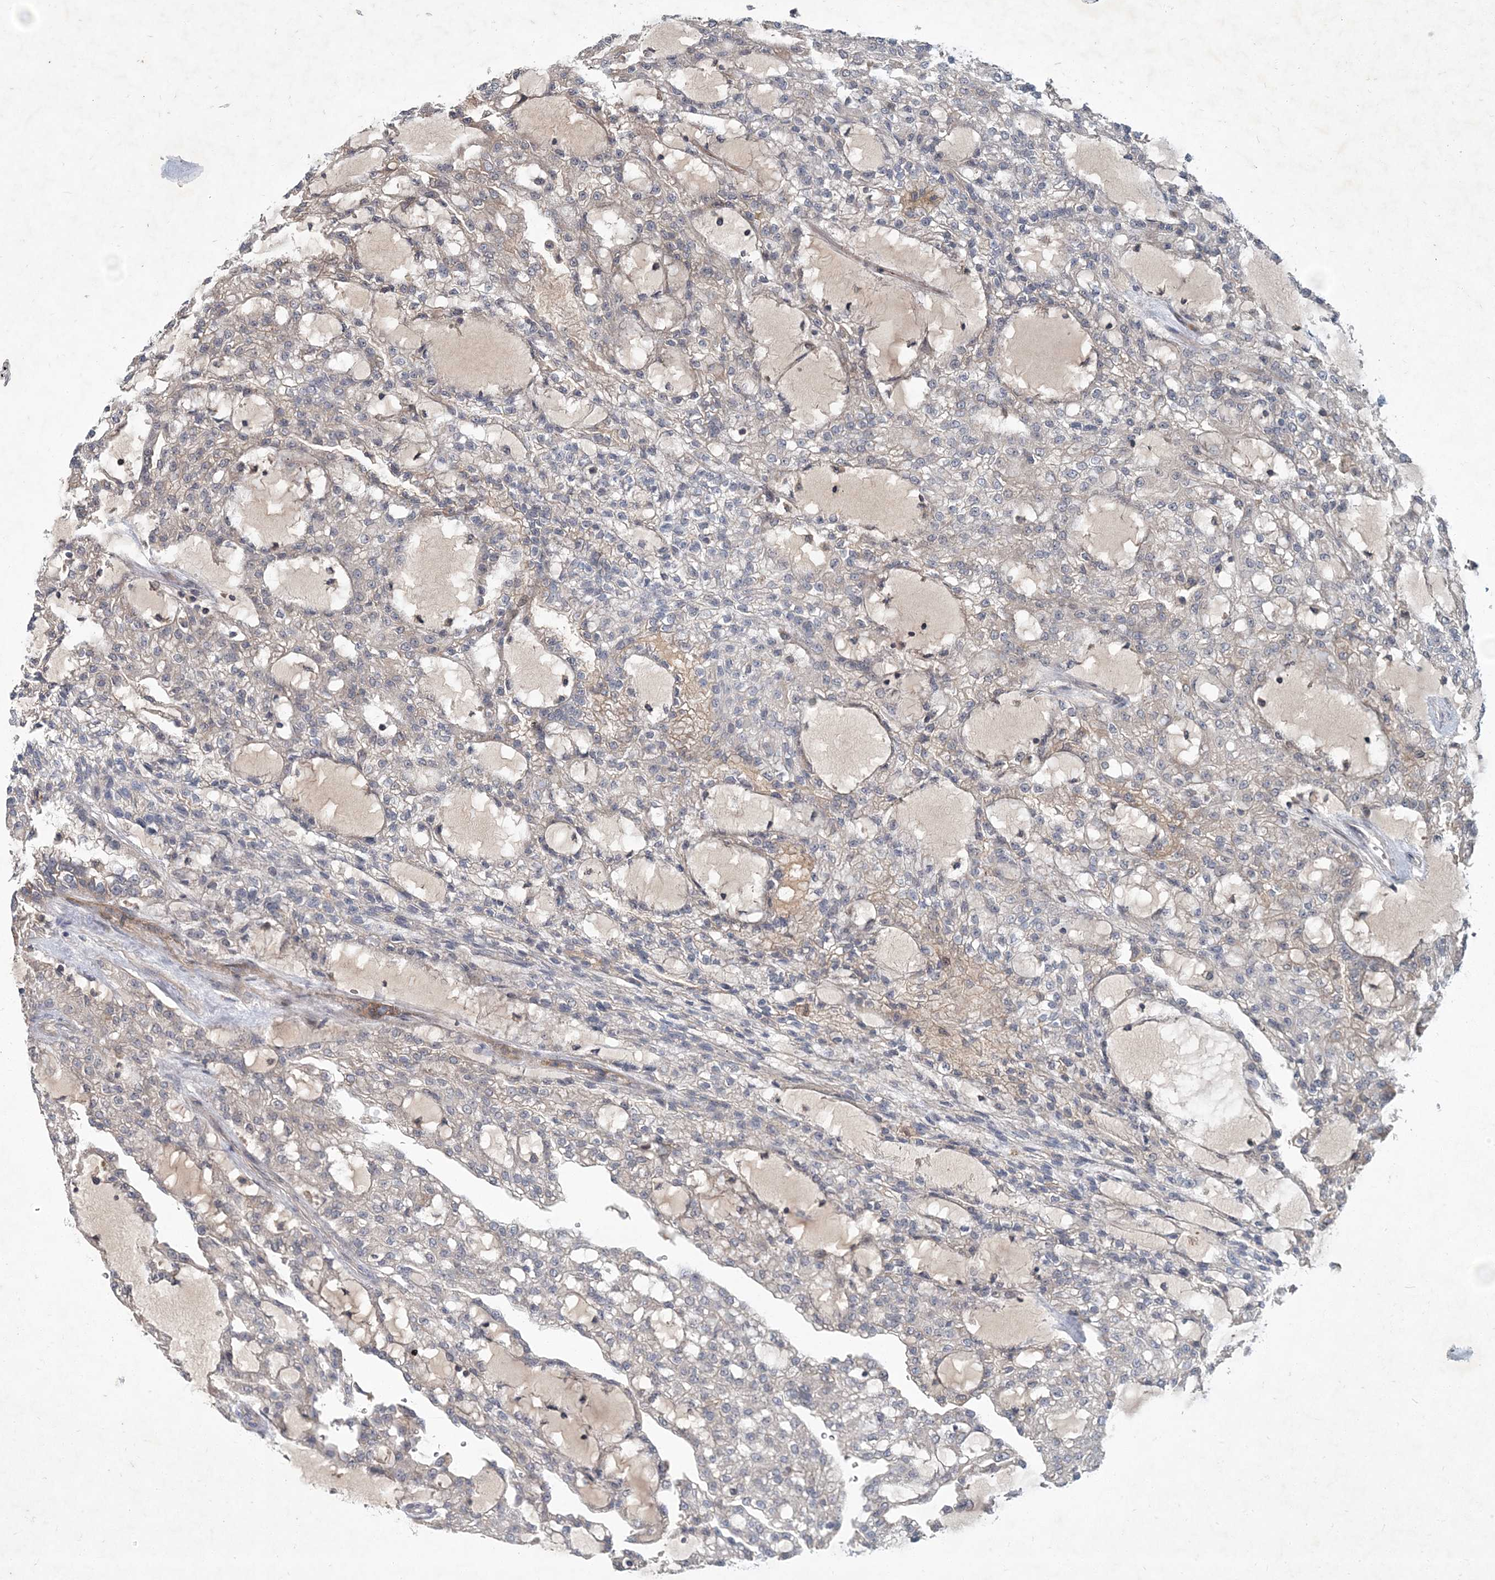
{"staining": {"intensity": "weak", "quantity": "25%-75%", "location": "cytoplasmic/membranous,nuclear"}, "tissue": "renal cancer", "cell_type": "Tumor cells", "image_type": "cancer", "snomed": [{"axis": "morphology", "description": "Adenocarcinoma, NOS"}, {"axis": "topography", "description": "Kidney"}], "caption": "IHC of renal adenocarcinoma demonstrates low levels of weak cytoplasmic/membranous and nuclear expression in about 25%-75% of tumor cells.", "gene": "RNF25", "patient": {"sex": "male", "age": 63}}